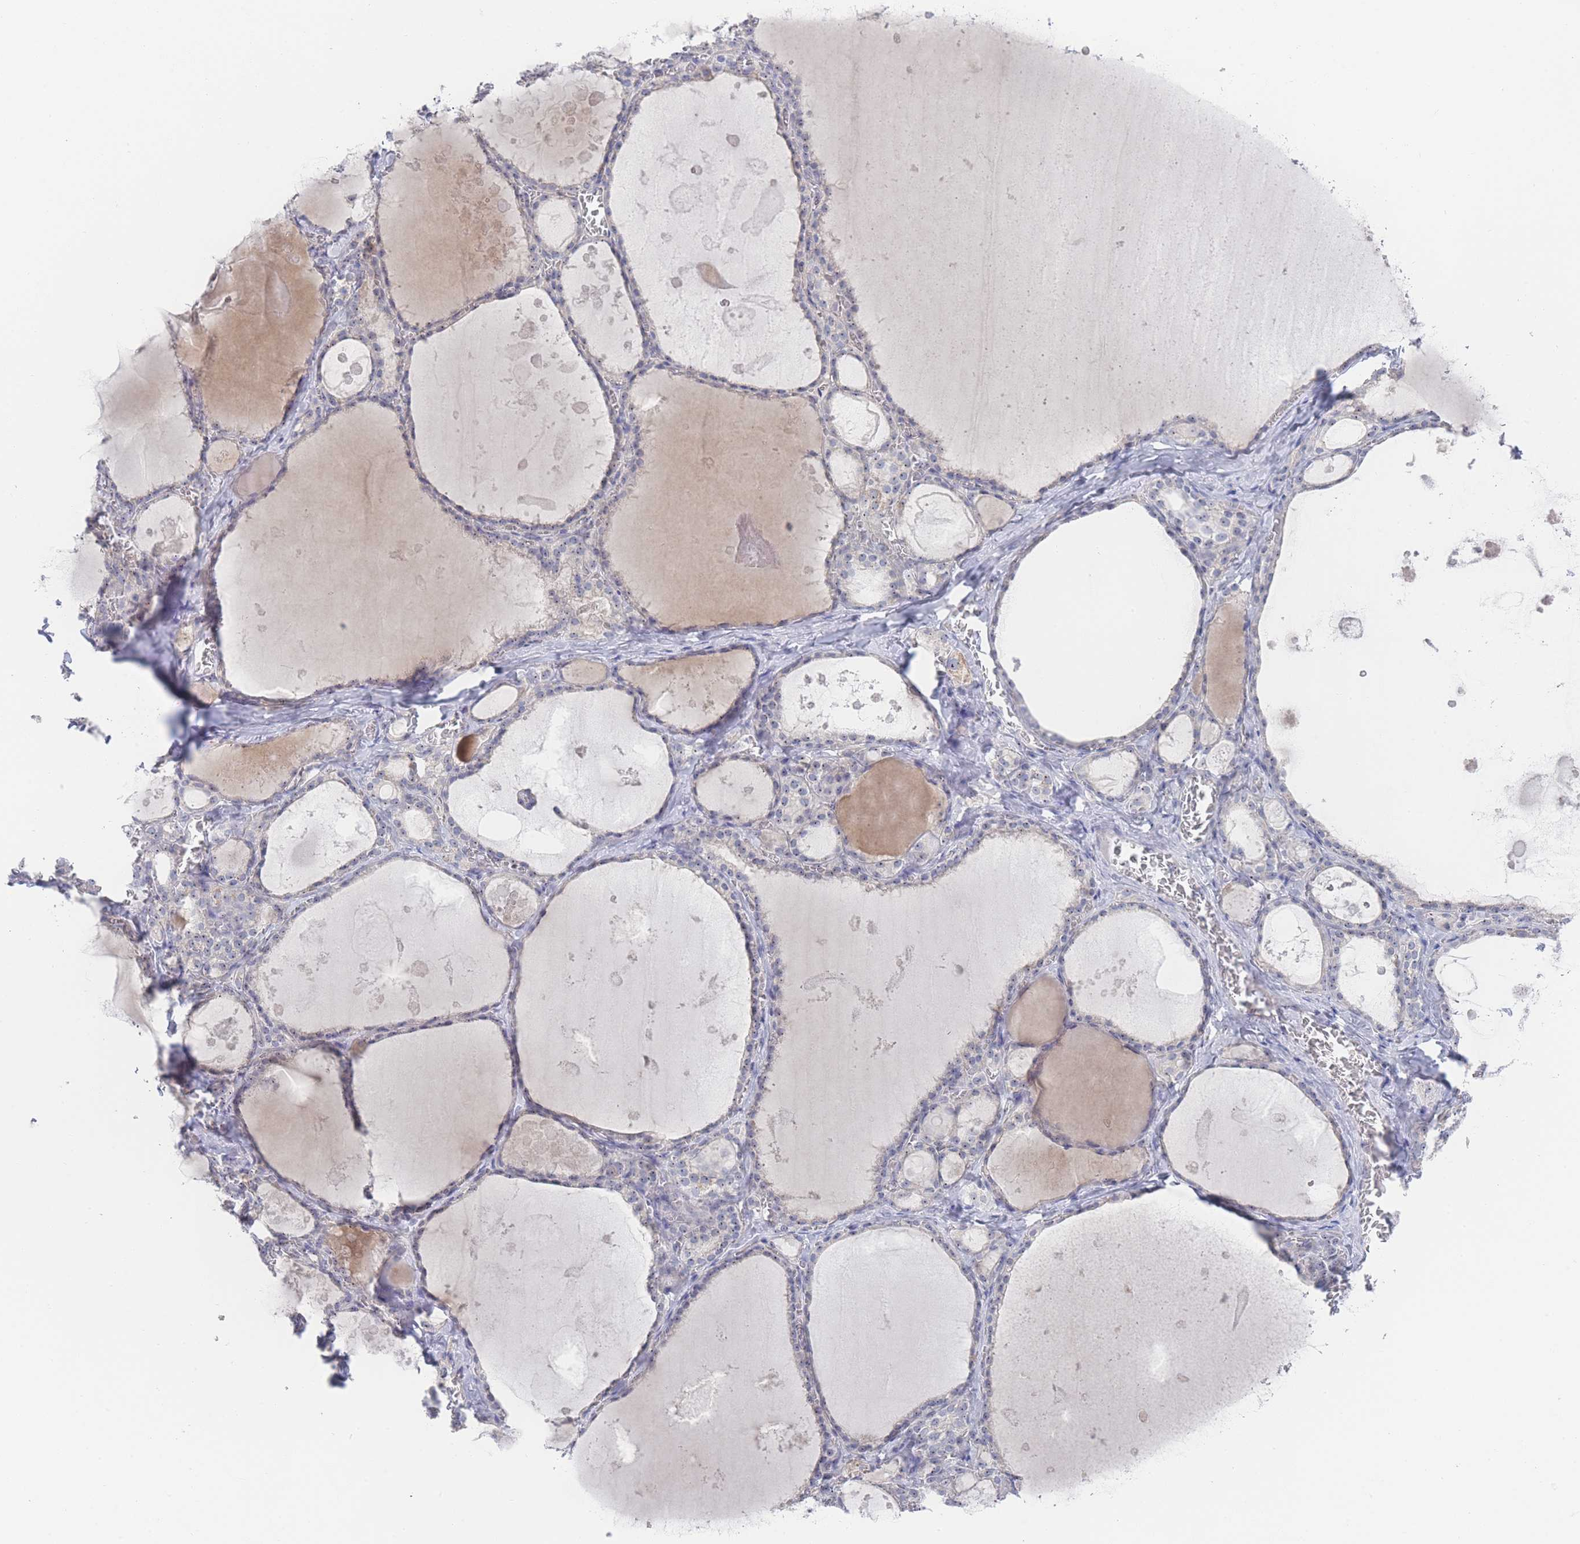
{"staining": {"intensity": "weak", "quantity": "<25%", "location": "nuclear"}, "tissue": "thyroid gland", "cell_type": "Glandular cells", "image_type": "normal", "snomed": [{"axis": "morphology", "description": "Normal tissue, NOS"}, {"axis": "topography", "description": "Thyroid gland"}], "caption": "An image of thyroid gland stained for a protein shows no brown staining in glandular cells.", "gene": "ZNF142", "patient": {"sex": "male", "age": 56}}